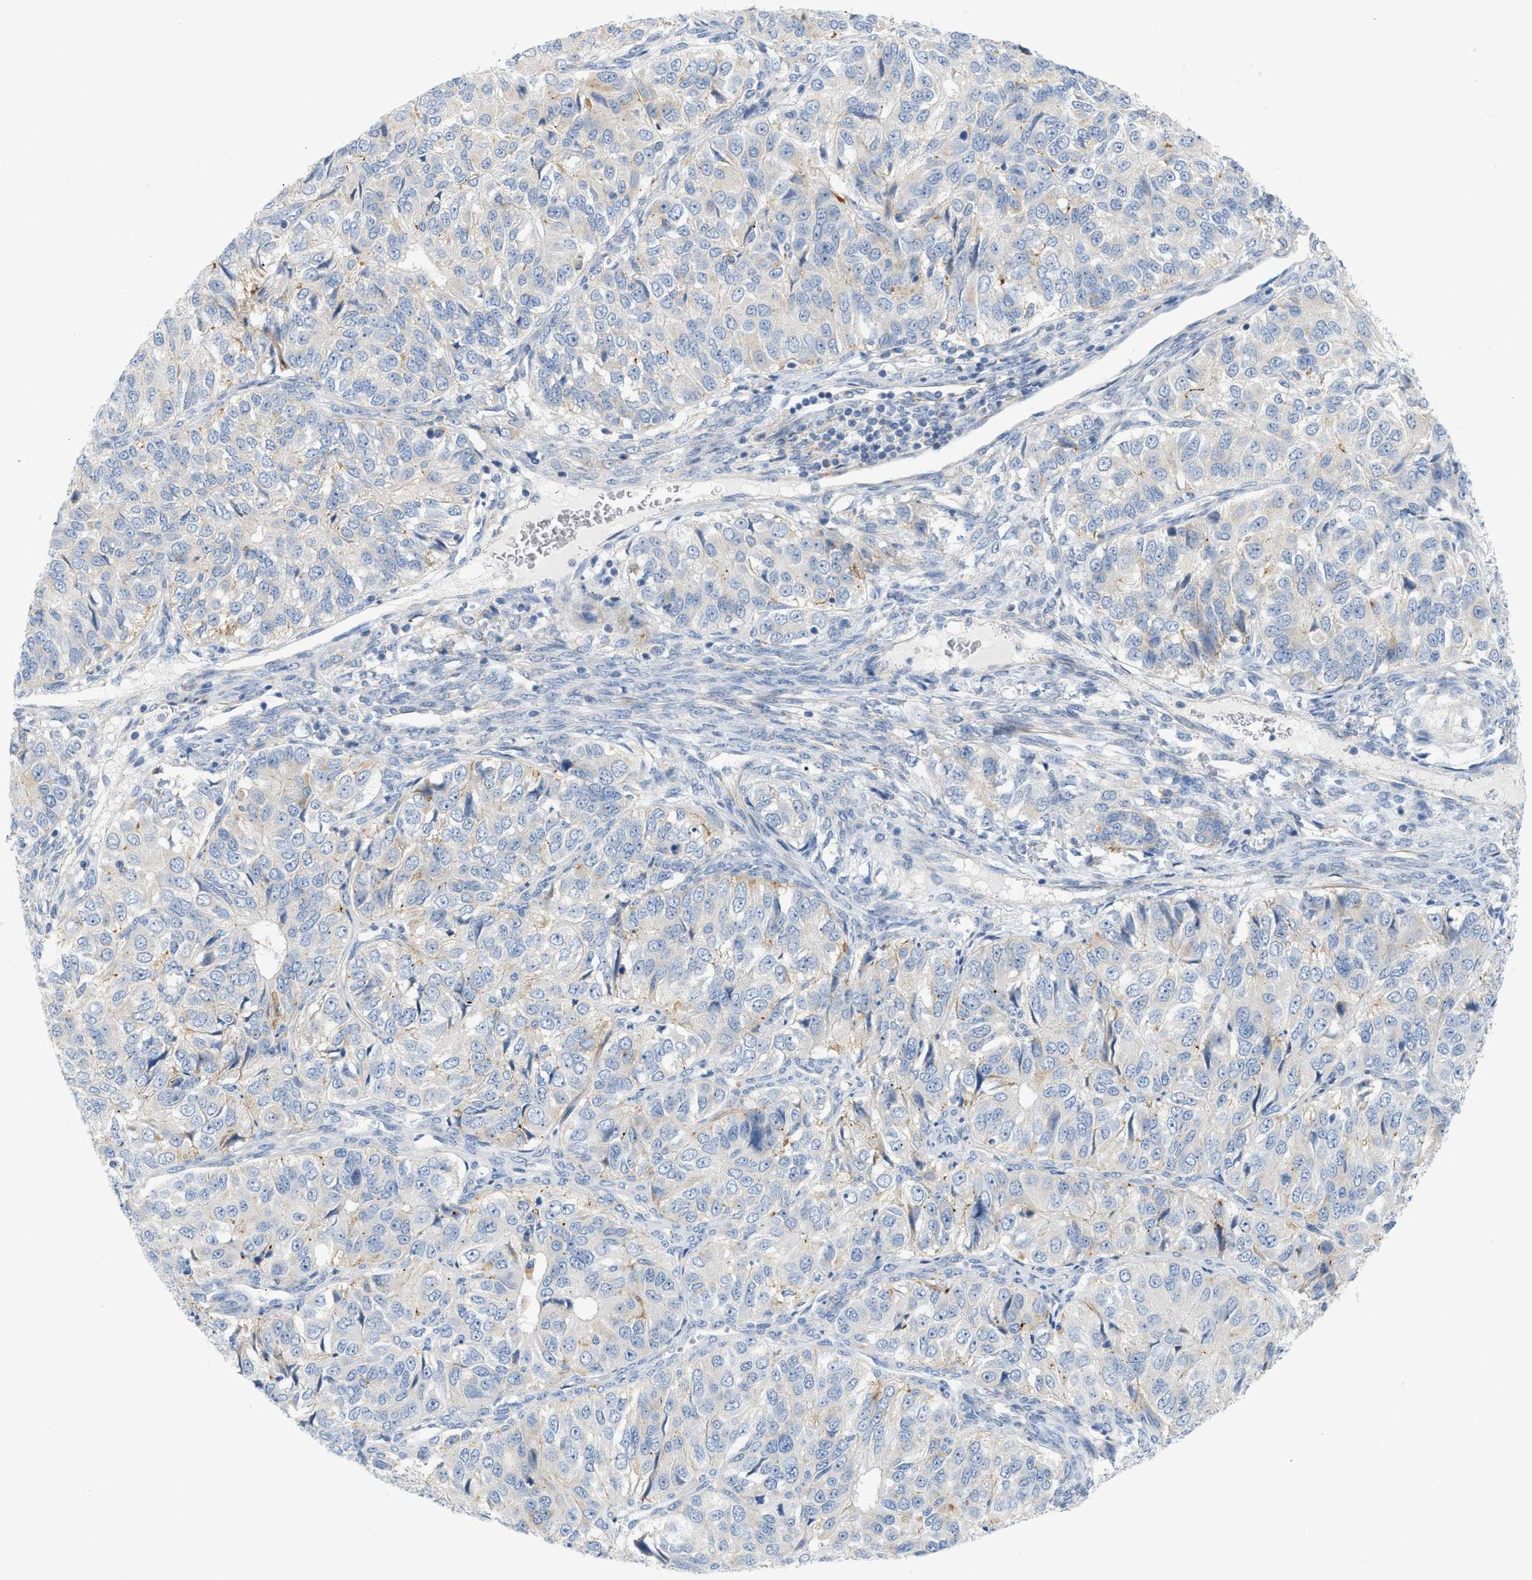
{"staining": {"intensity": "negative", "quantity": "none", "location": "none"}, "tissue": "ovarian cancer", "cell_type": "Tumor cells", "image_type": "cancer", "snomed": [{"axis": "morphology", "description": "Carcinoma, endometroid"}, {"axis": "topography", "description": "Ovary"}], "caption": "Immunohistochemistry micrograph of neoplastic tissue: human ovarian endometroid carcinoma stained with DAB exhibits no significant protein staining in tumor cells.", "gene": "LMBRD1", "patient": {"sex": "female", "age": 51}}